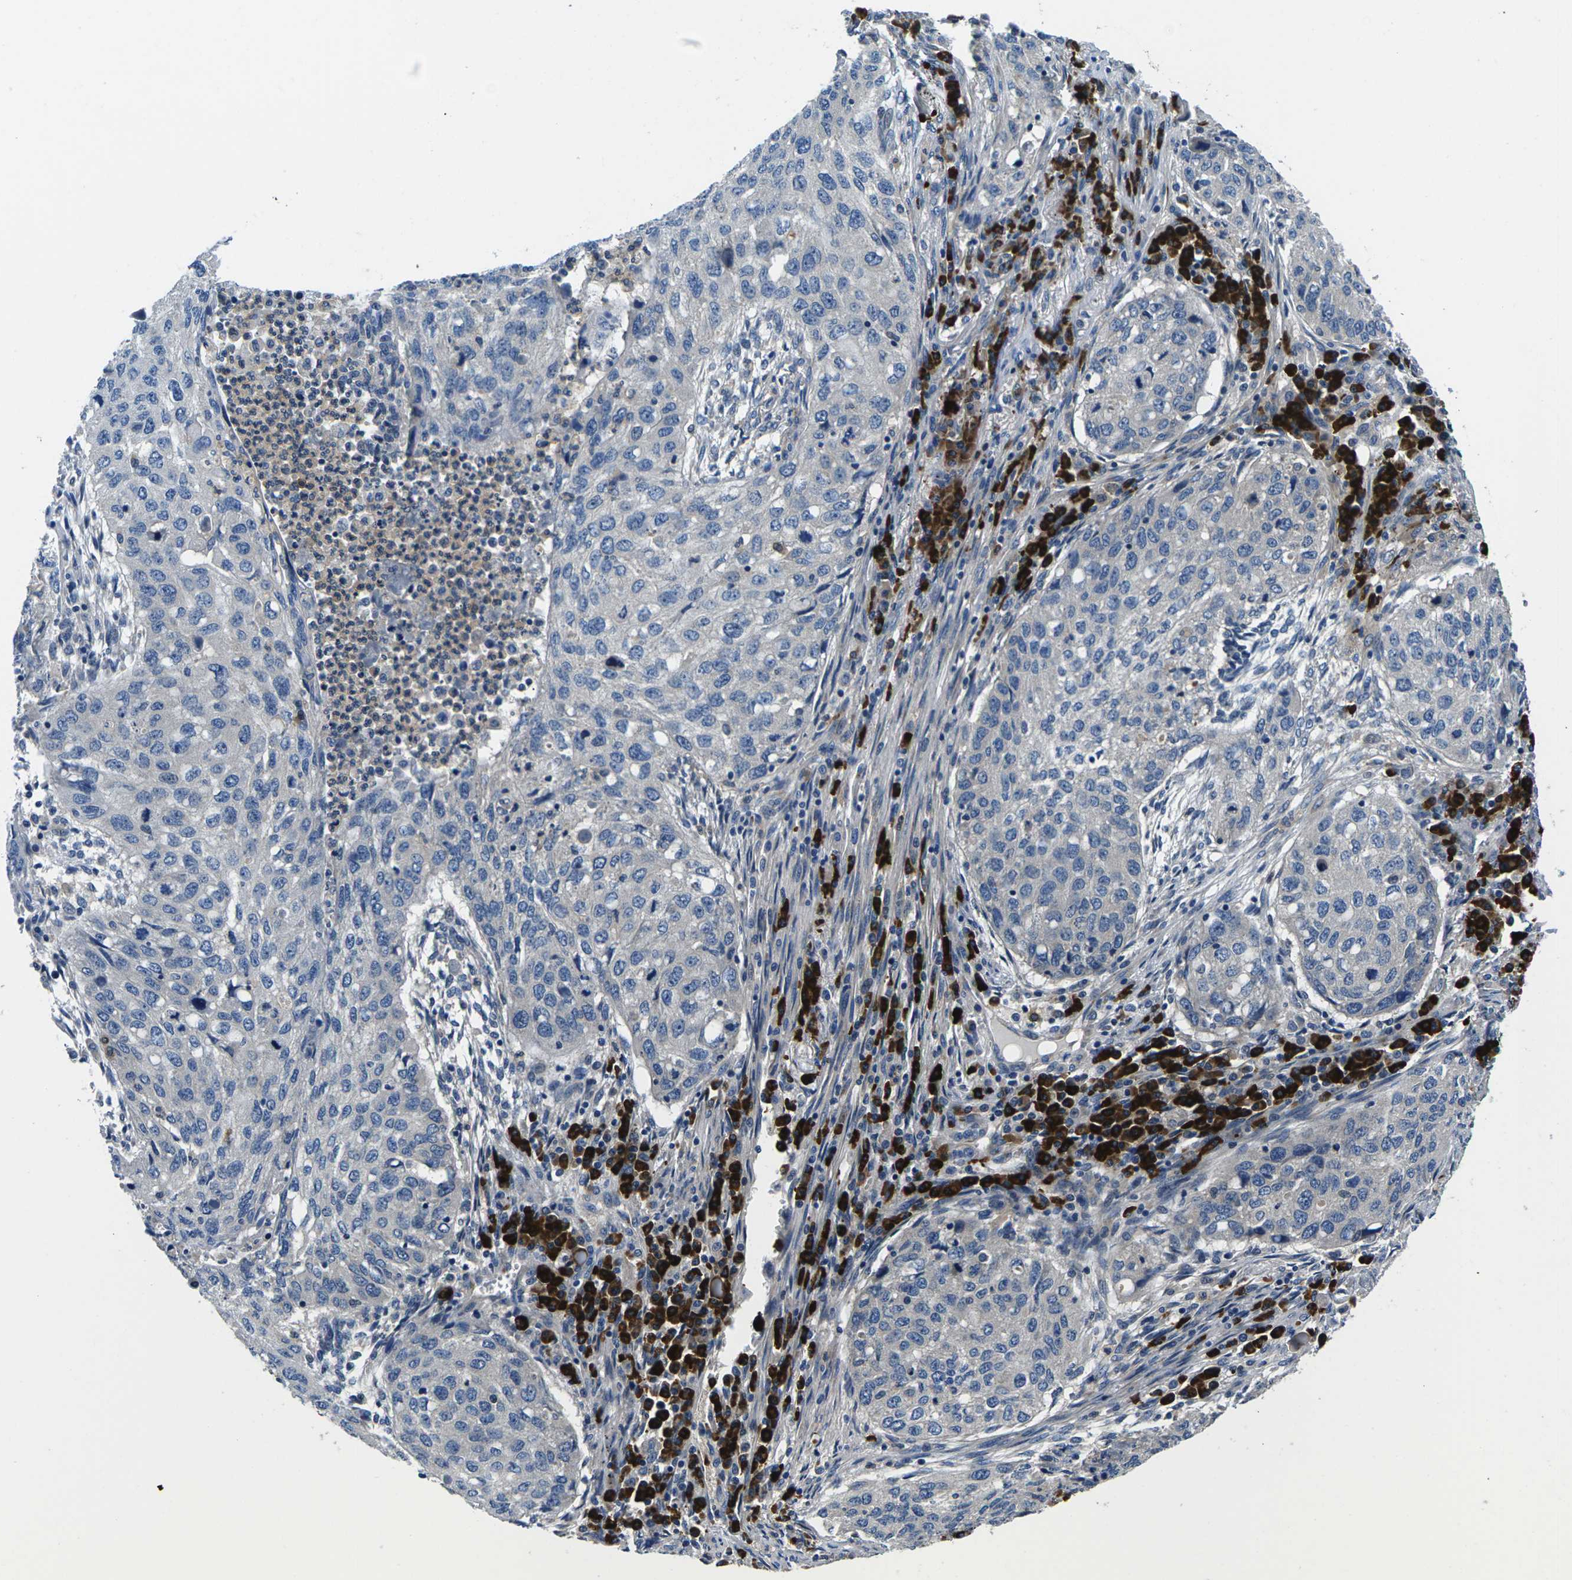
{"staining": {"intensity": "negative", "quantity": "none", "location": "none"}, "tissue": "lung cancer", "cell_type": "Tumor cells", "image_type": "cancer", "snomed": [{"axis": "morphology", "description": "Squamous cell carcinoma, NOS"}, {"axis": "topography", "description": "Lung"}], "caption": "Immunohistochemical staining of lung cancer displays no significant expression in tumor cells. (Brightfield microscopy of DAB immunohistochemistry (IHC) at high magnification).", "gene": "PLCE1", "patient": {"sex": "female", "age": 63}}